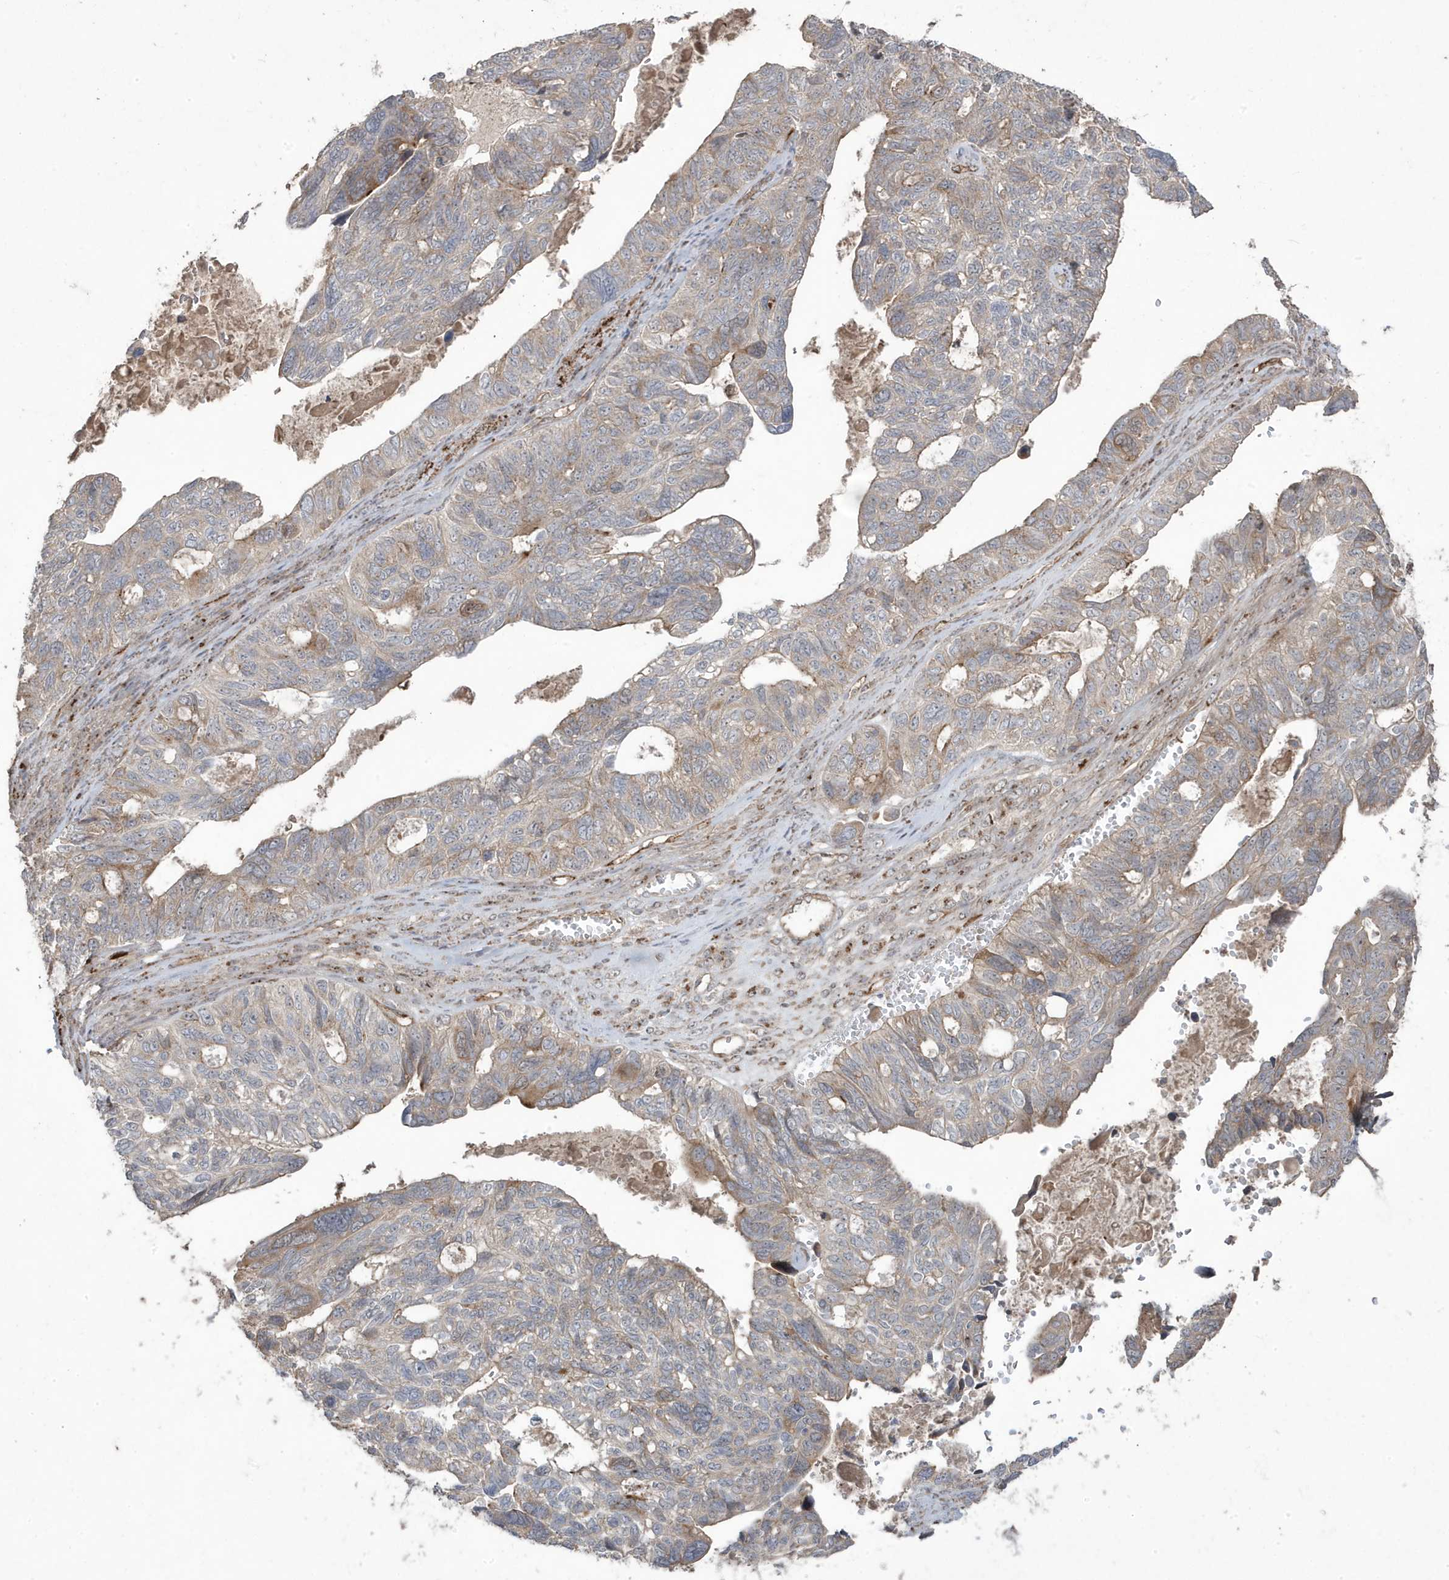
{"staining": {"intensity": "moderate", "quantity": "<25%", "location": "cytoplasmic/membranous"}, "tissue": "ovarian cancer", "cell_type": "Tumor cells", "image_type": "cancer", "snomed": [{"axis": "morphology", "description": "Cystadenocarcinoma, serous, NOS"}, {"axis": "topography", "description": "Ovary"}], "caption": "Immunohistochemical staining of ovarian cancer exhibits low levels of moderate cytoplasmic/membranous protein positivity in about <25% of tumor cells. Nuclei are stained in blue.", "gene": "CETN3", "patient": {"sex": "female", "age": 79}}